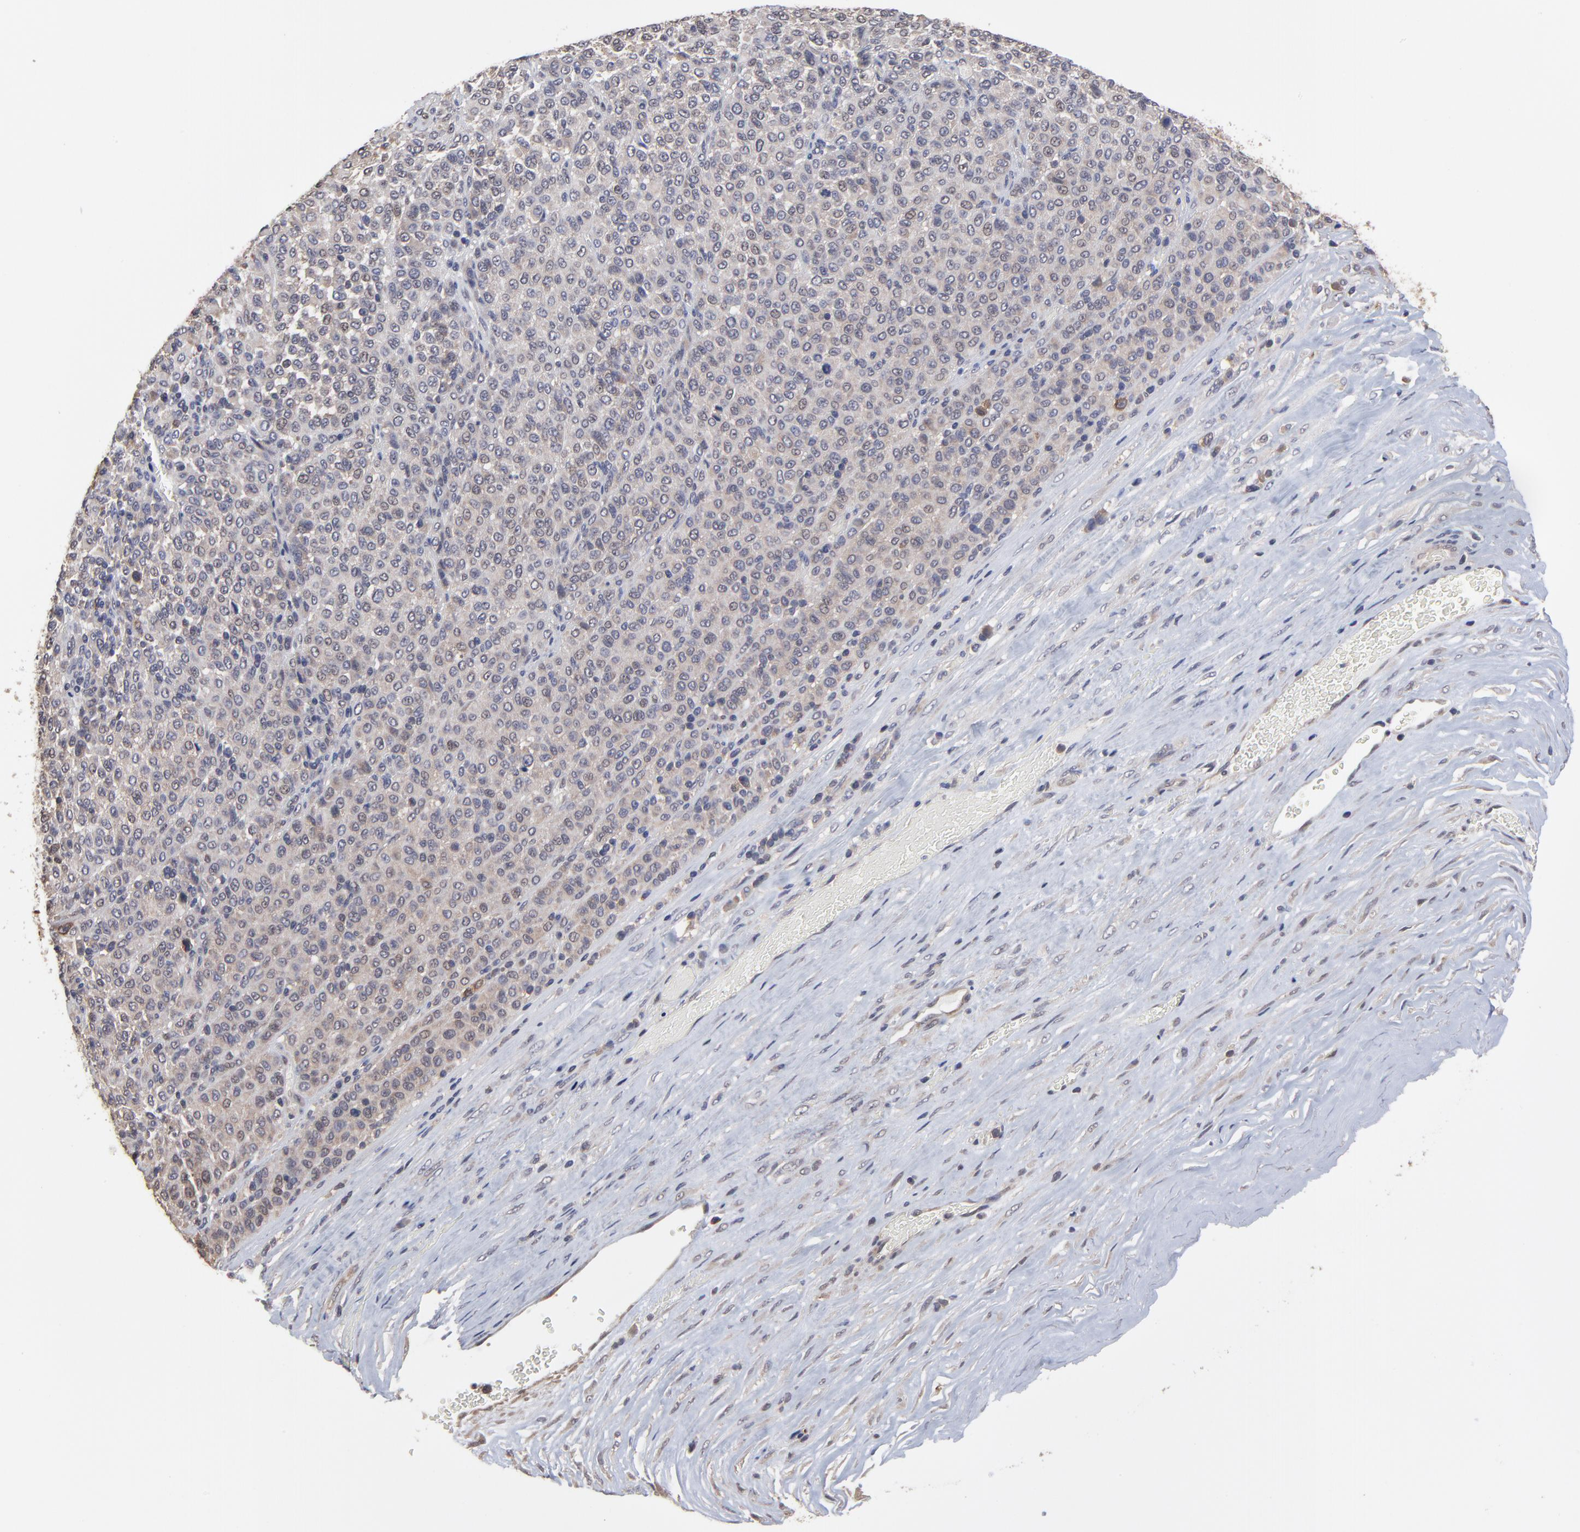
{"staining": {"intensity": "weak", "quantity": ">75%", "location": "cytoplasmic/membranous"}, "tissue": "melanoma", "cell_type": "Tumor cells", "image_type": "cancer", "snomed": [{"axis": "morphology", "description": "Malignant melanoma, Metastatic site"}, {"axis": "topography", "description": "Pancreas"}], "caption": "There is low levels of weak cytoplasmic/membranous staining in tumor cells of malignant melanoma (metastatic site), as demonstrated by immunohistochemical staining (brown color).", "gene": "CCT2", "patient": {"sex": "female", "age": 30}}